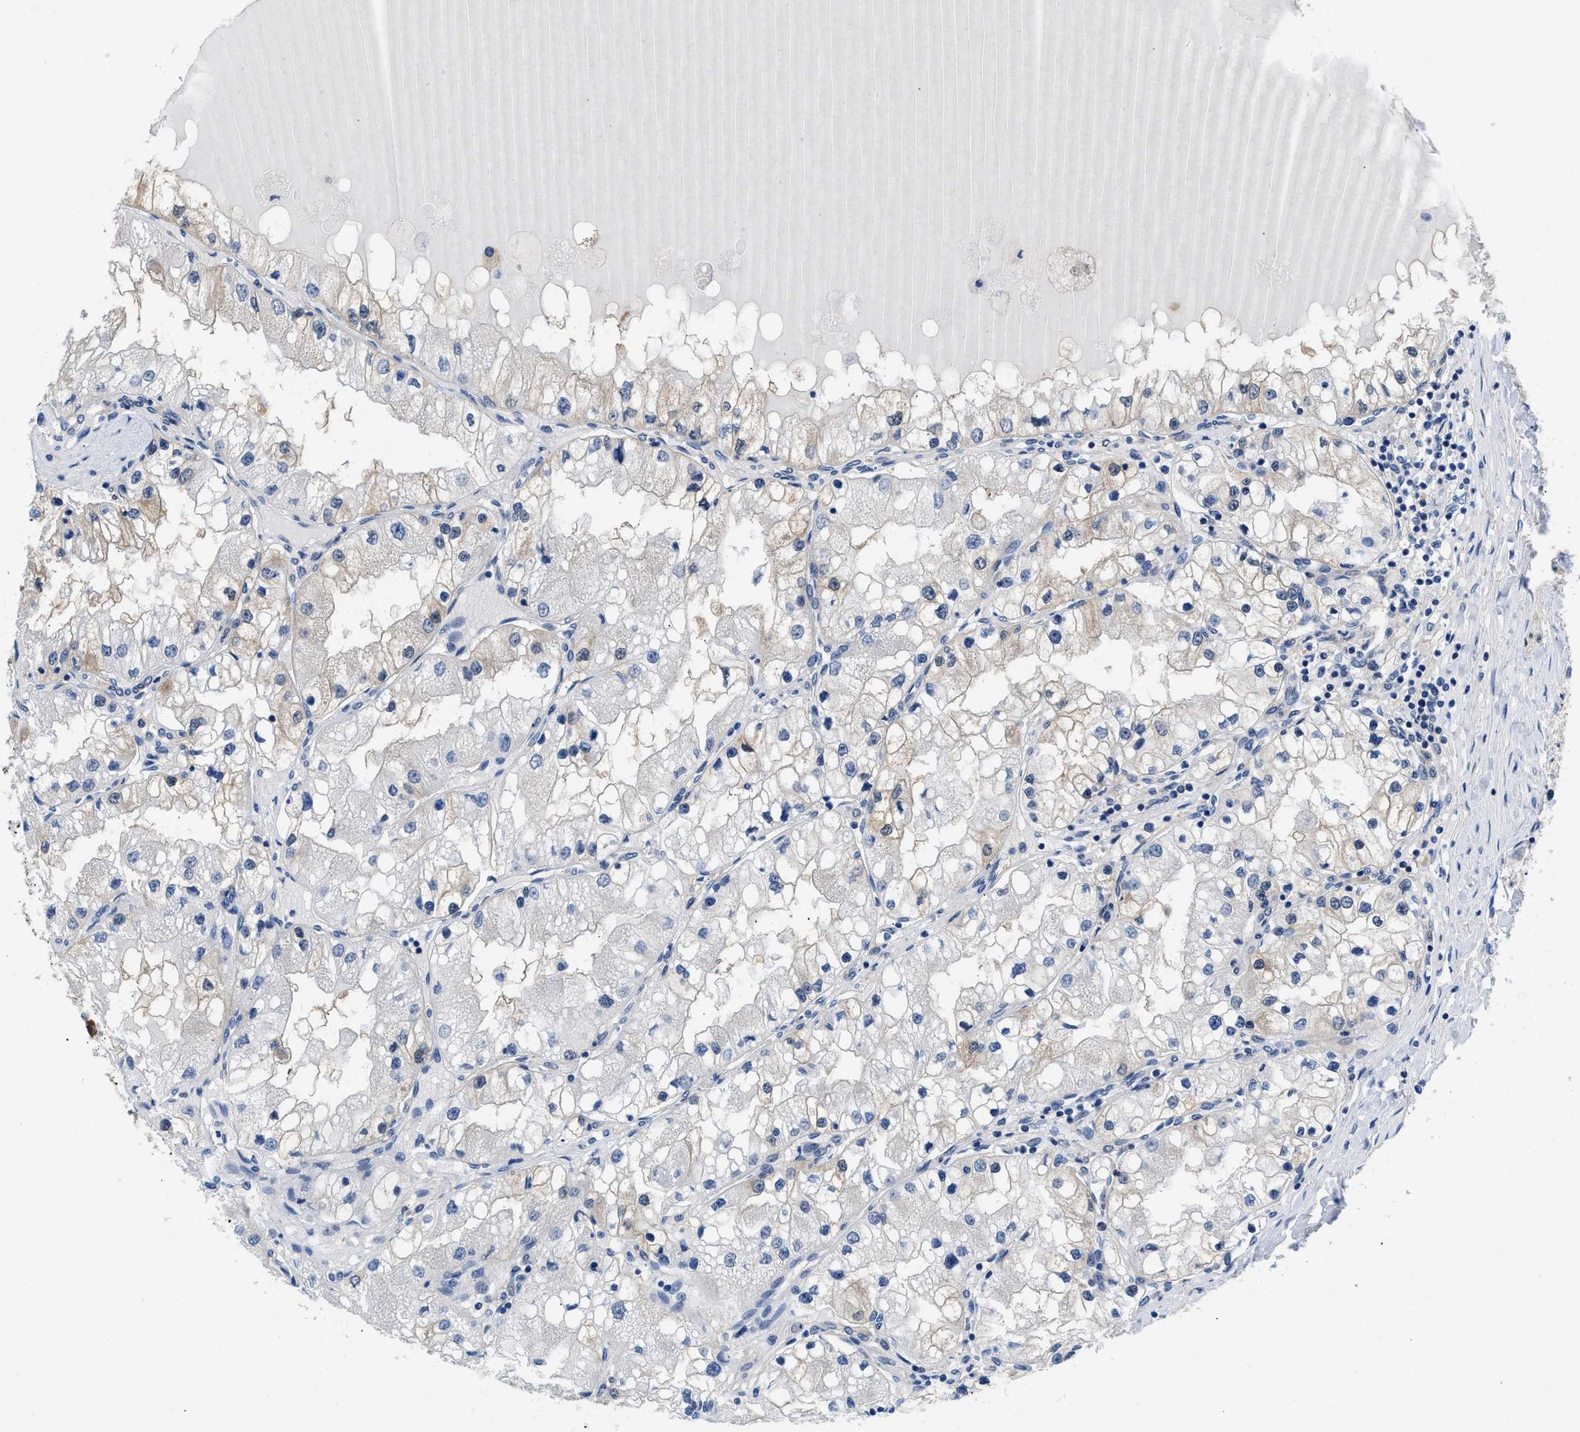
{"staining": {"intensity": "weak", "quantity": "<25%", "location": "cytoplasmic/membranous"}, "tissue": "renal cancer", "cell_type": "Tumor cells", "image_type": "cancer", "snomed": [{"axis": "morphology", "description": "Adenocarcinoma, NOS"}, {"axis": "topography", "description": "Kidney"}], "caption": "This is a photomicrograph of immunohistochemistry staining of renal cancer, which shows no positivity in tumor cells.", "gene": "CBR1", "patient": {"sex": "male", "age": 68}}